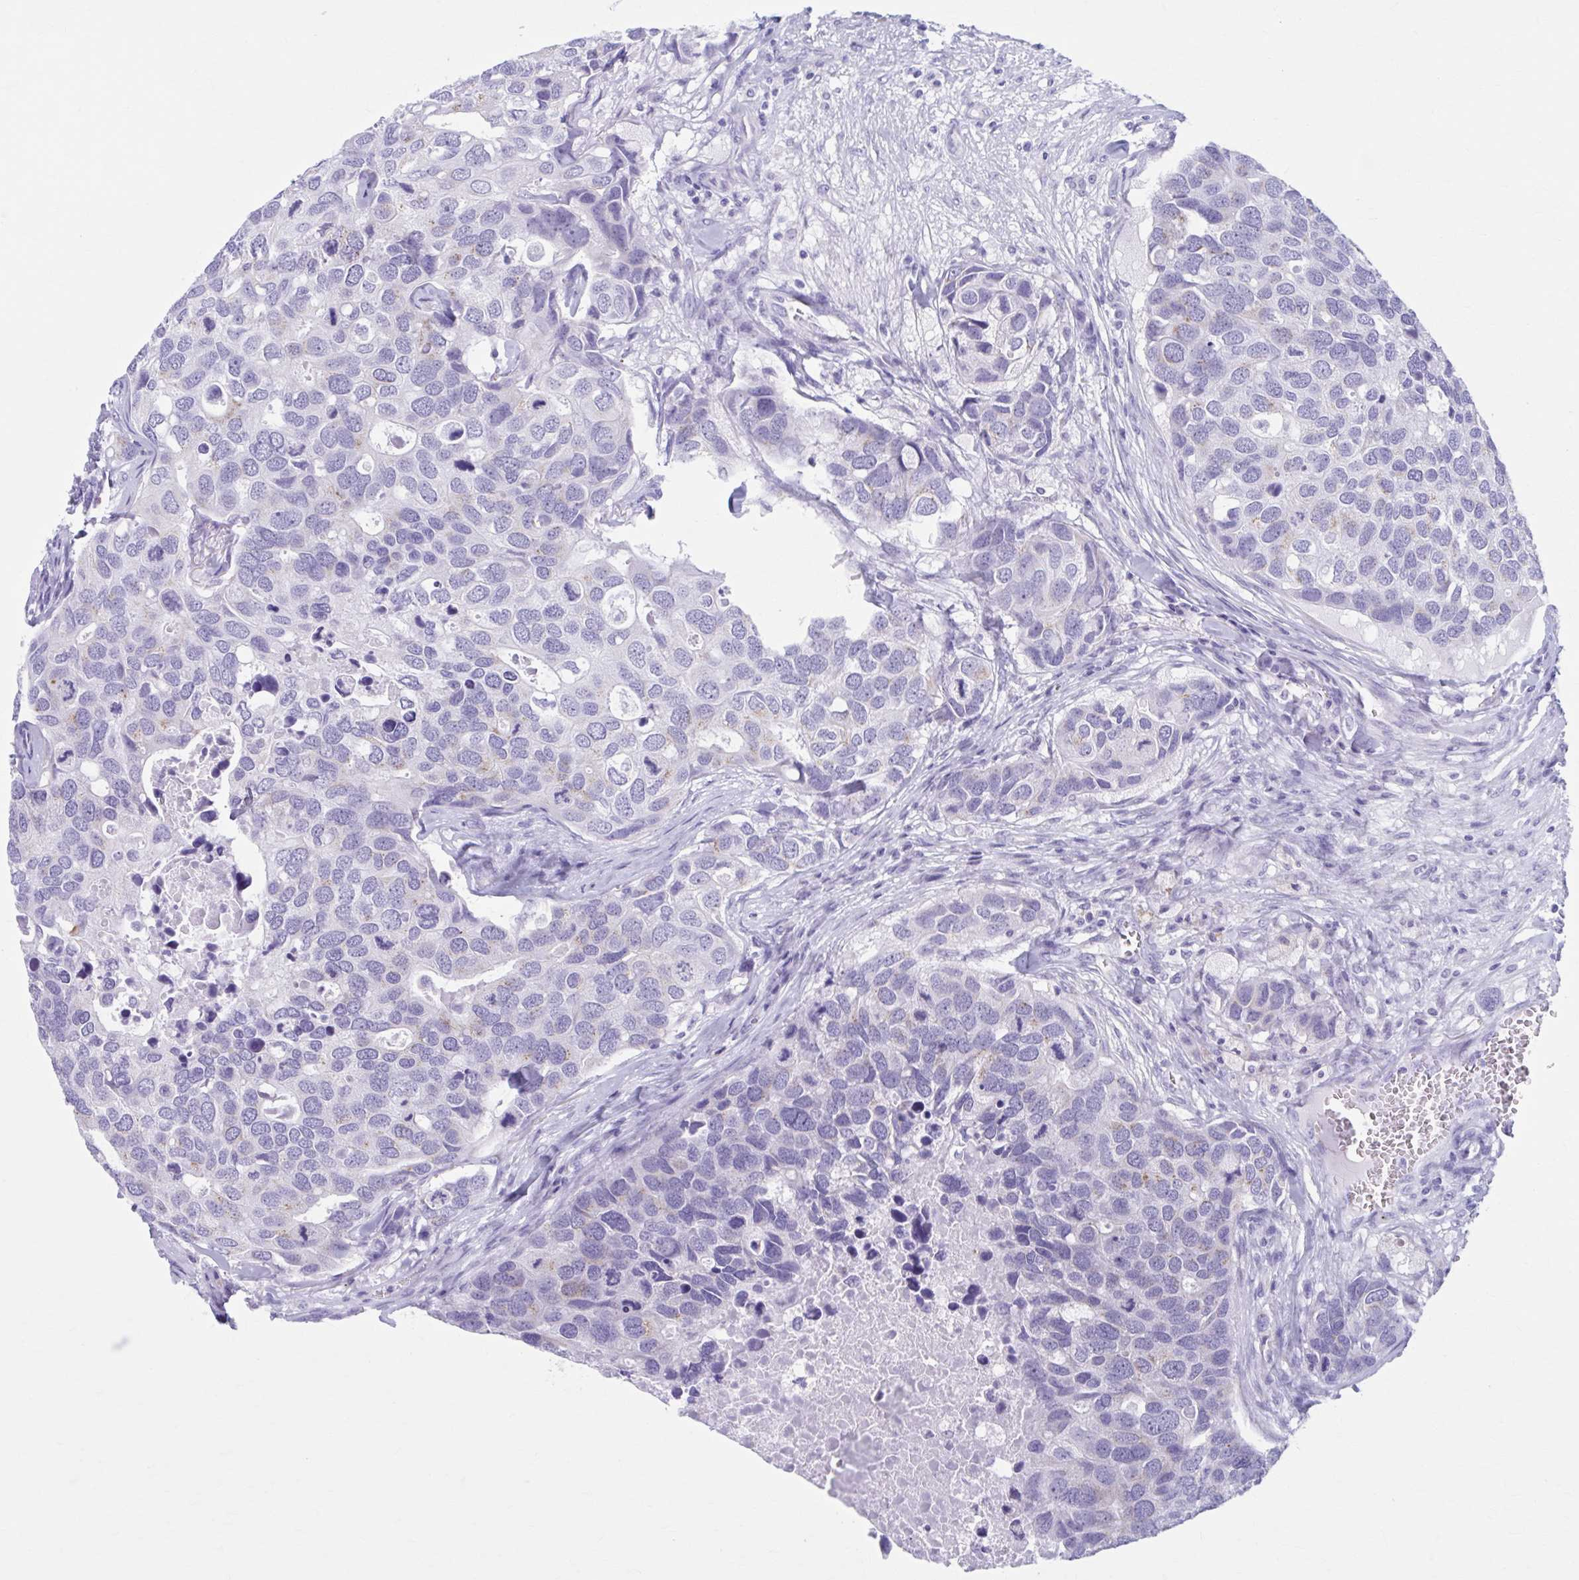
{"staining": {"intensity": "negative", "quantity": "none", "location": "none"}, "tissue": "breast cancer", "cell_type": "Tumor cells", "image_type": "cancer", "snomed": [{"axis": "morphology", "description": "Duct carcinoma"}, {"axis": "topography", "description": "Breast"}], "caption": "This photomicrograph is of breast infiltrating ductal carcinoma stained with immunohistochemistry (IHC) to label a protein in brown with the nuclei are counter-stained blue. There is no positivity in tumor cells.", "gene": "KCNE2", "patient": {"sex": "female", "age": 83}}